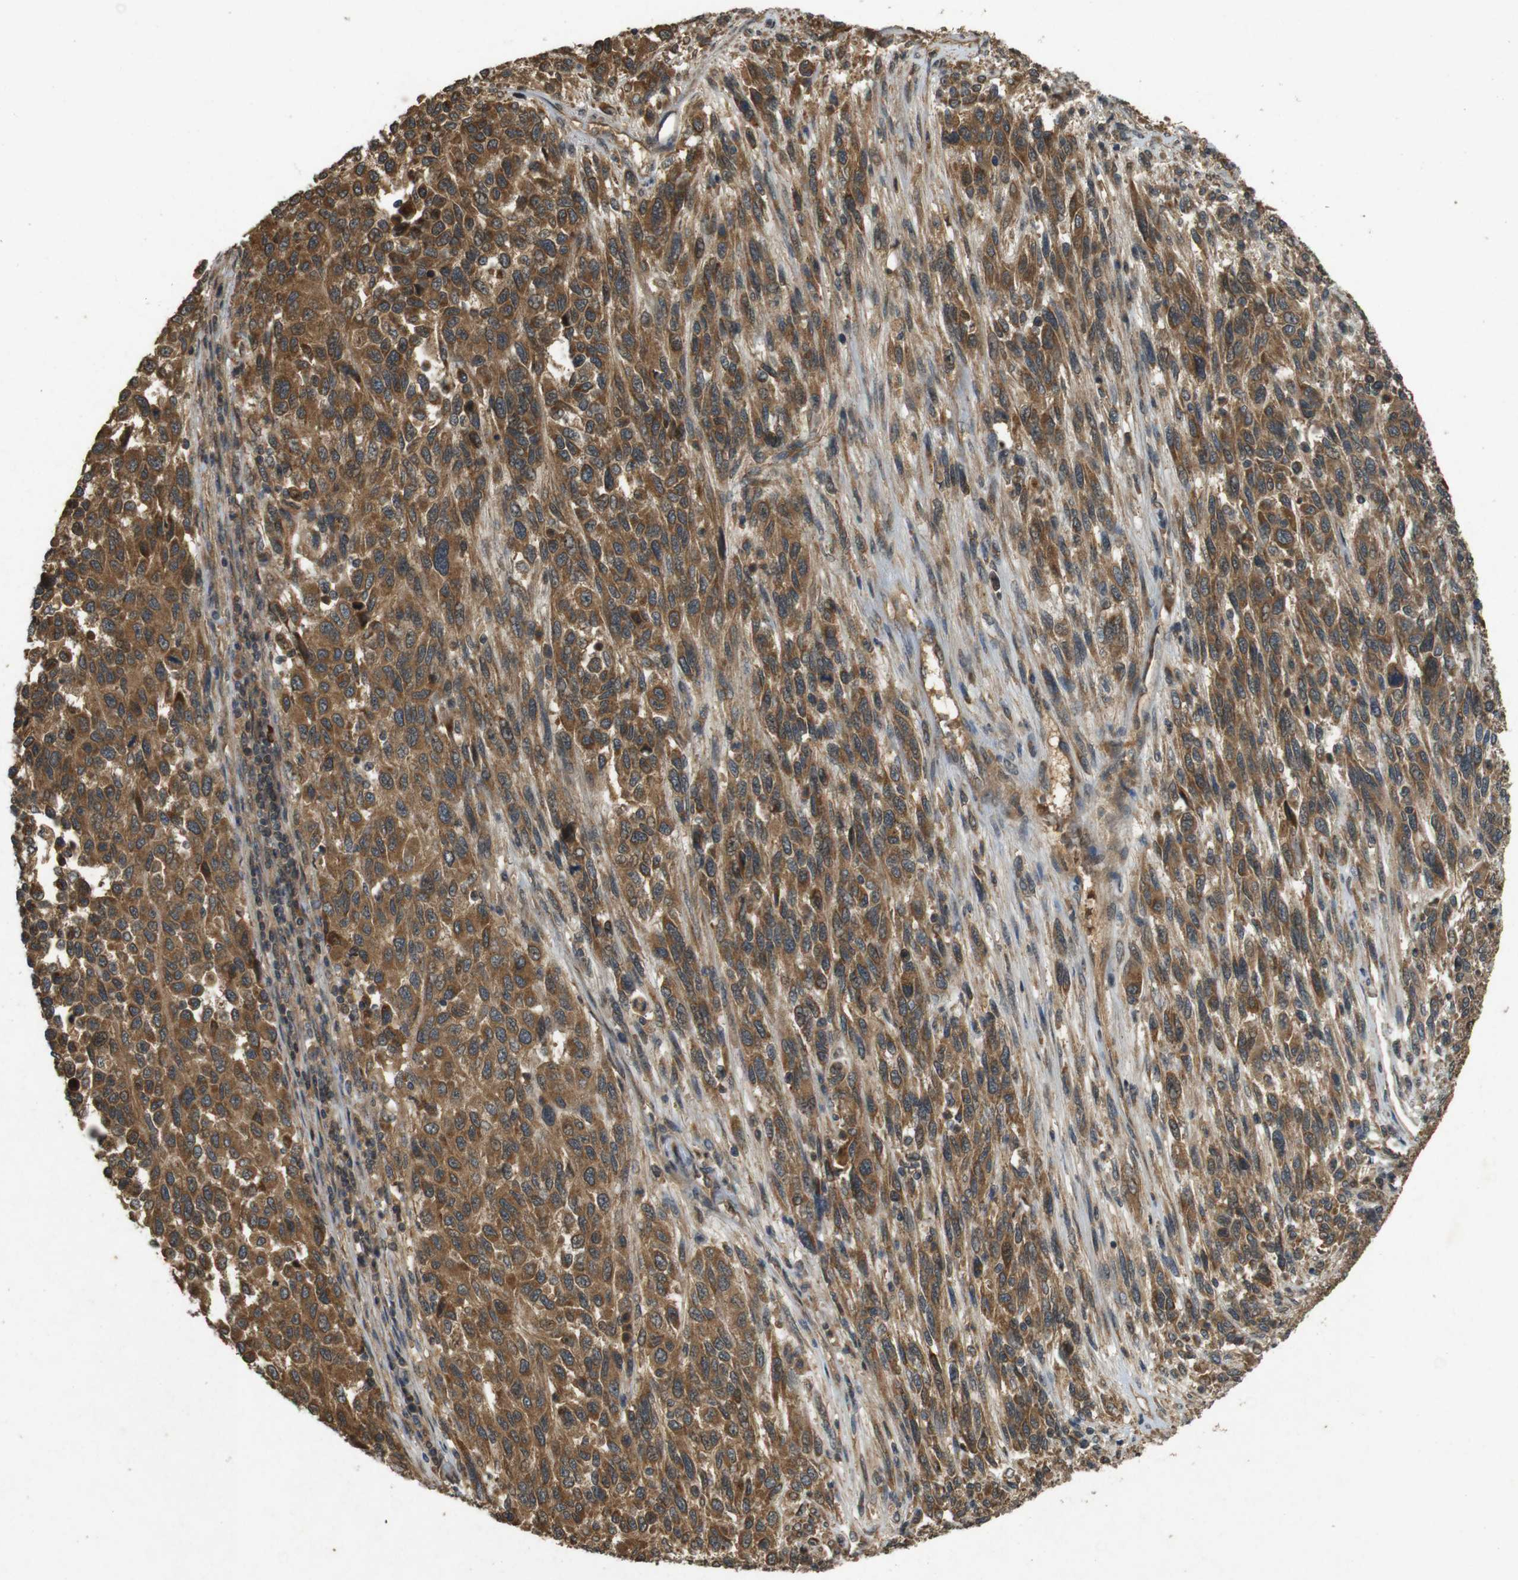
{"staining": {"intensity": "moderate", "quantity": ">75%", "location": "cytoplasmic/membranous"}, "tissue": "melanoma", "cell_type": "Tumor cells", "image_type": "cancer", "snomed": [{"axis": "morphology", "description": "Malignant melanoma, Metastatic site"}, {"axis": "topography", "description": "Lymph node"}], "caption": "Malignant melanoma (metastatic site) was stained to show a protein in brown. There is medium levels of moderate cytoplasmic/membranous expression in approximately >75% of tumor cells.", "gene": "TAP1", "patient": {"sex": "male", "age": 61}}